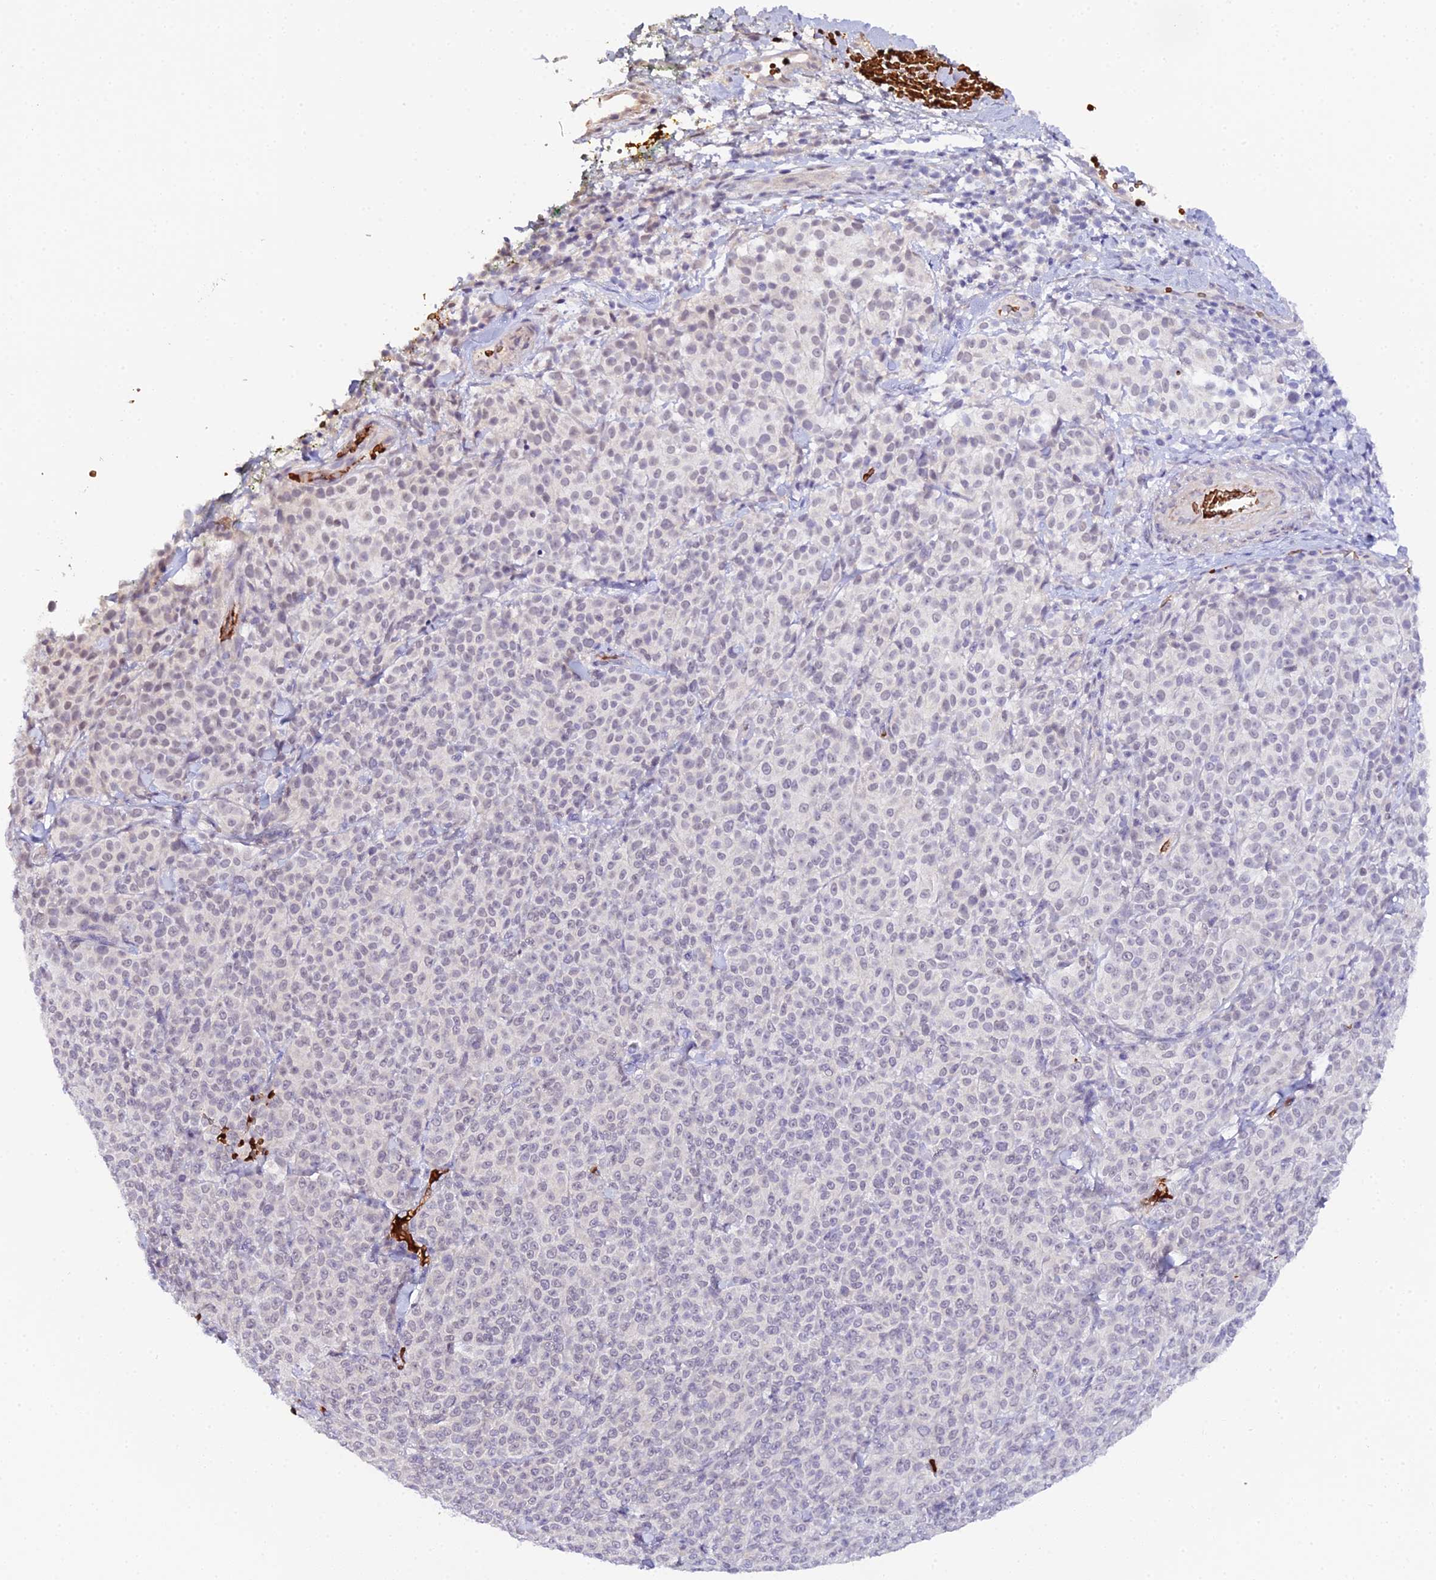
{"staining": {"intensity": "negative", "quantity": "none", "location": "none"}, "tissue": "melanoma", "cell_type": "Tumor cells", "image_type": "cancer", "snomed": [{"axis": "morphology", "description": "Normal tissue, NOS"}, {"axis": "morphology", "description": "Malignant melanoma, NOS"}, {"axis": "topography", "description": "Skin"}], "caption": "High power microscopy histopathology image of an IHC micrograph of malignant melanoma, revealing no significant expression in tumor cells. Brightfield microscopy of immunohistochemistry (IHC) stained with DAB (brown) and hematoxylin (blue), captured at high magnification.", "gene": "CFAP45", "patient": {"sex": "female", "age": 34}}